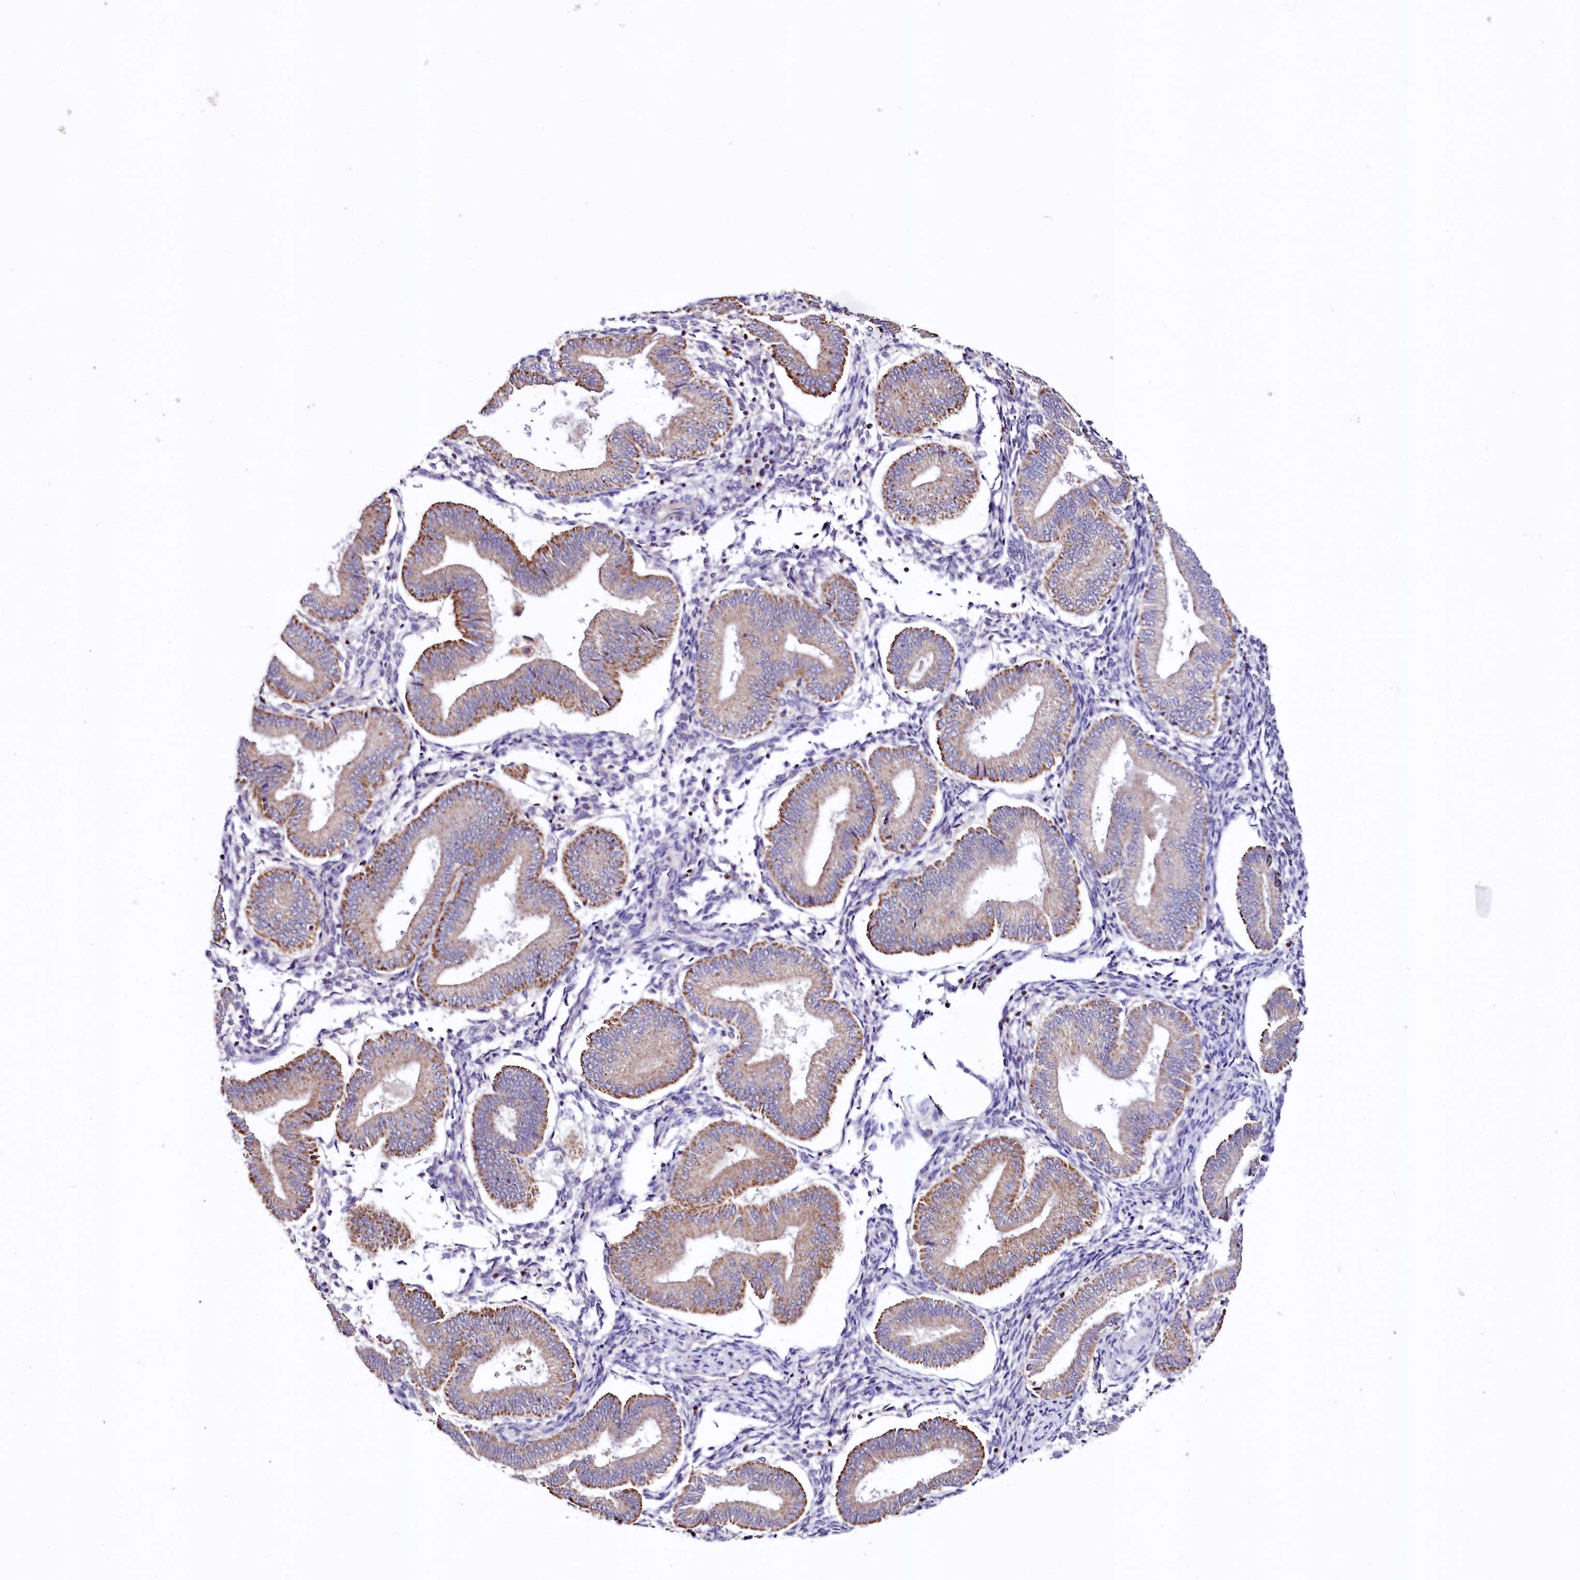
{"staining": {"intensity": "negative", "quantity": "none", "location": "none"}, "tissue": "endometrium", "cell_type": "Cells in endometrial stroma", "image_type": "normal", "snomed": [{"axis": "morphology", "description": "Normal tissue, NOS"}, {"axis": "topography", "description": "Endometrium"}], "caption": "High magnification brightfield microscopy of unremarkable endometrium stained with DAB (3,3'-diaminobenzidine) (brown) and counterstained with hematoxylin (blue): cells in endometrial stroma show no significant staining.", "gene": "ZNF45", "patient": {"sex": "female", "age": 39}}